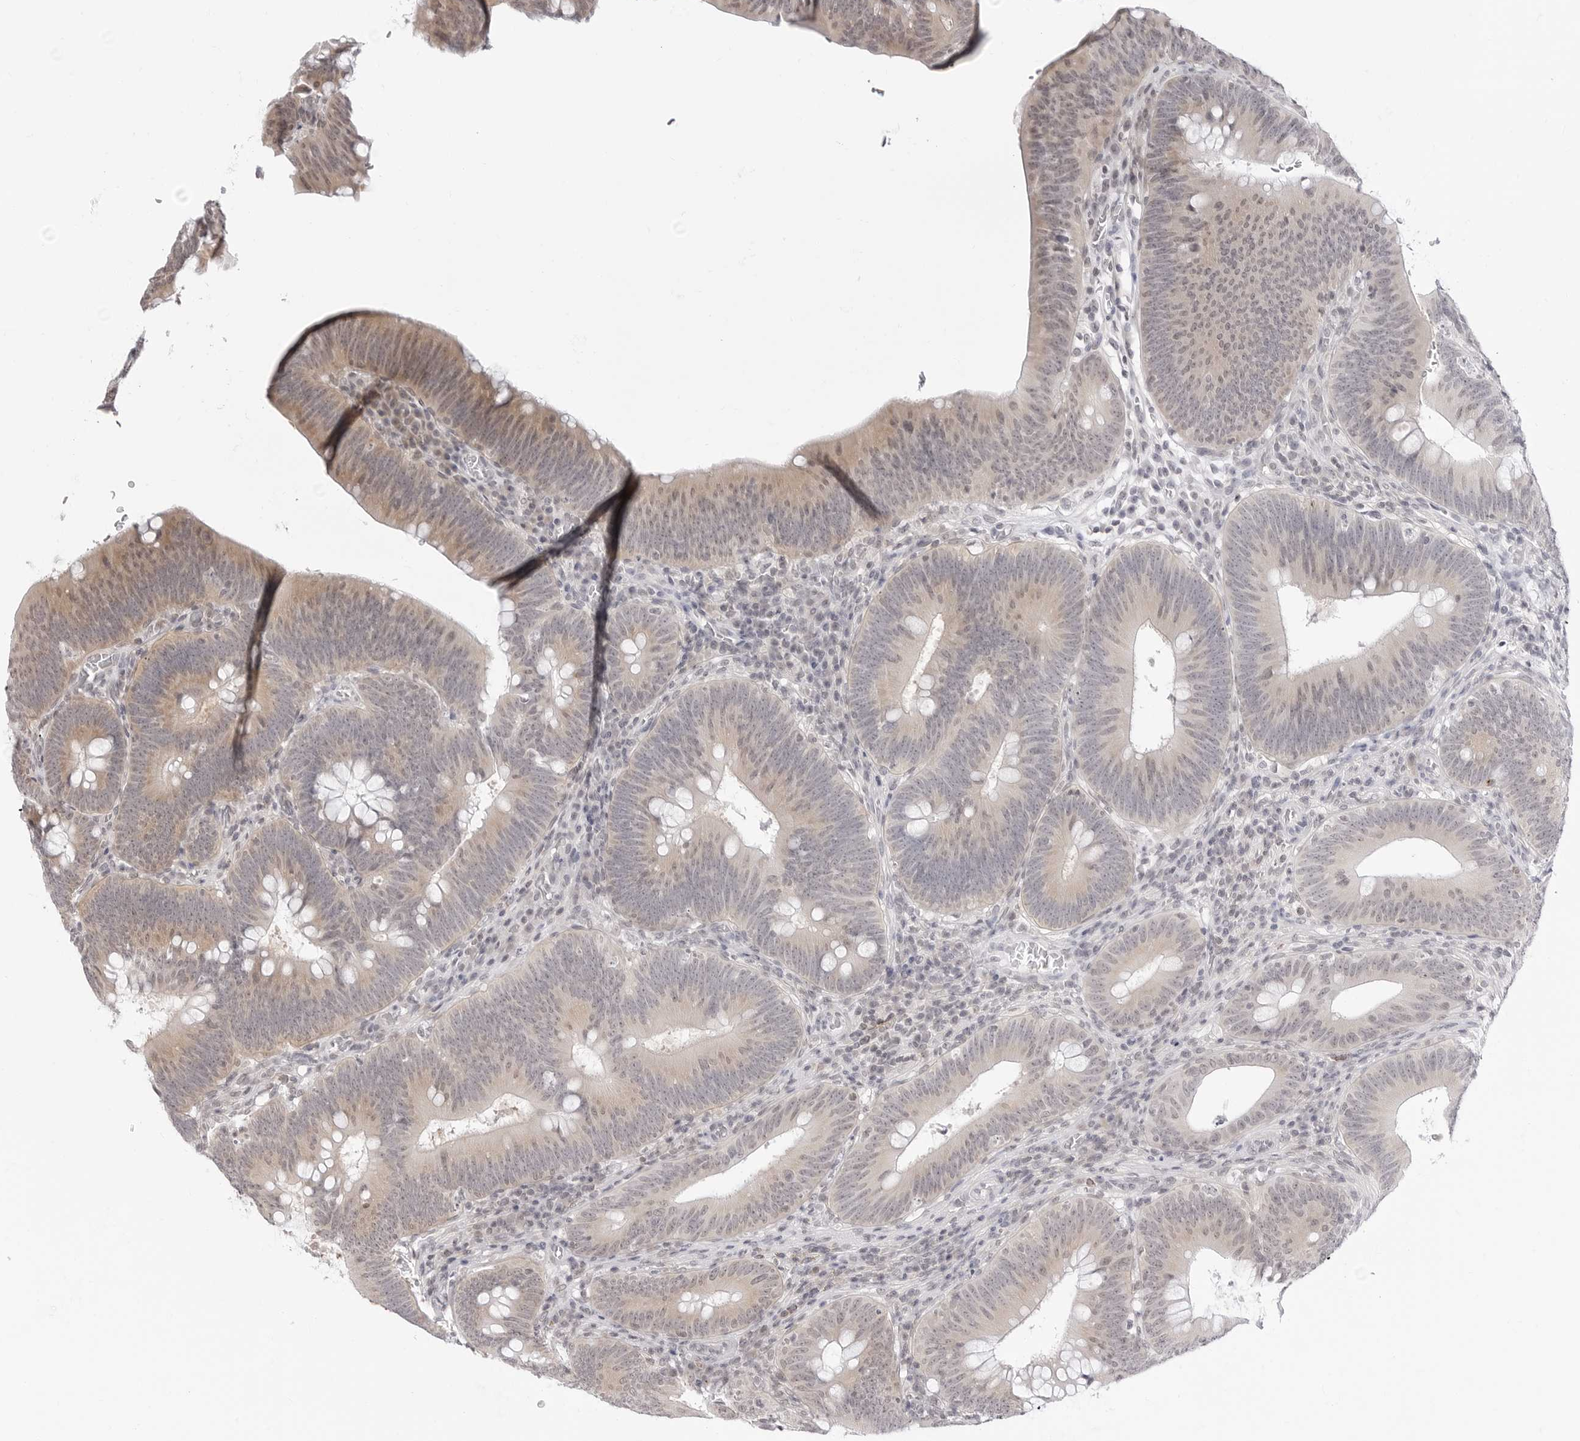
{"staining": {"intensity": "moderate", "quantity": "25%-75%", "location": "cytoplasmic/membranous,nuclear"}, "tissue": "colorectal cancer", "cell_type": "Tumor cells", "image_type": "cancer", "snomed": [{"axis": "morphology", "description": "Normal tissue, NOS"}, {"axis": "topography", "description": "Colon"}], "caption": "Protein expression analysis of human colorectal cancer reveals moderate cytoplasmic/membranous and nuclear positivity in approximately 25%-75% of tumor cells. (IHC, brightfield microscopy, high magnification).", "gene": "PPP2R5C", "patient": {"sex": "female", "age": 82}}